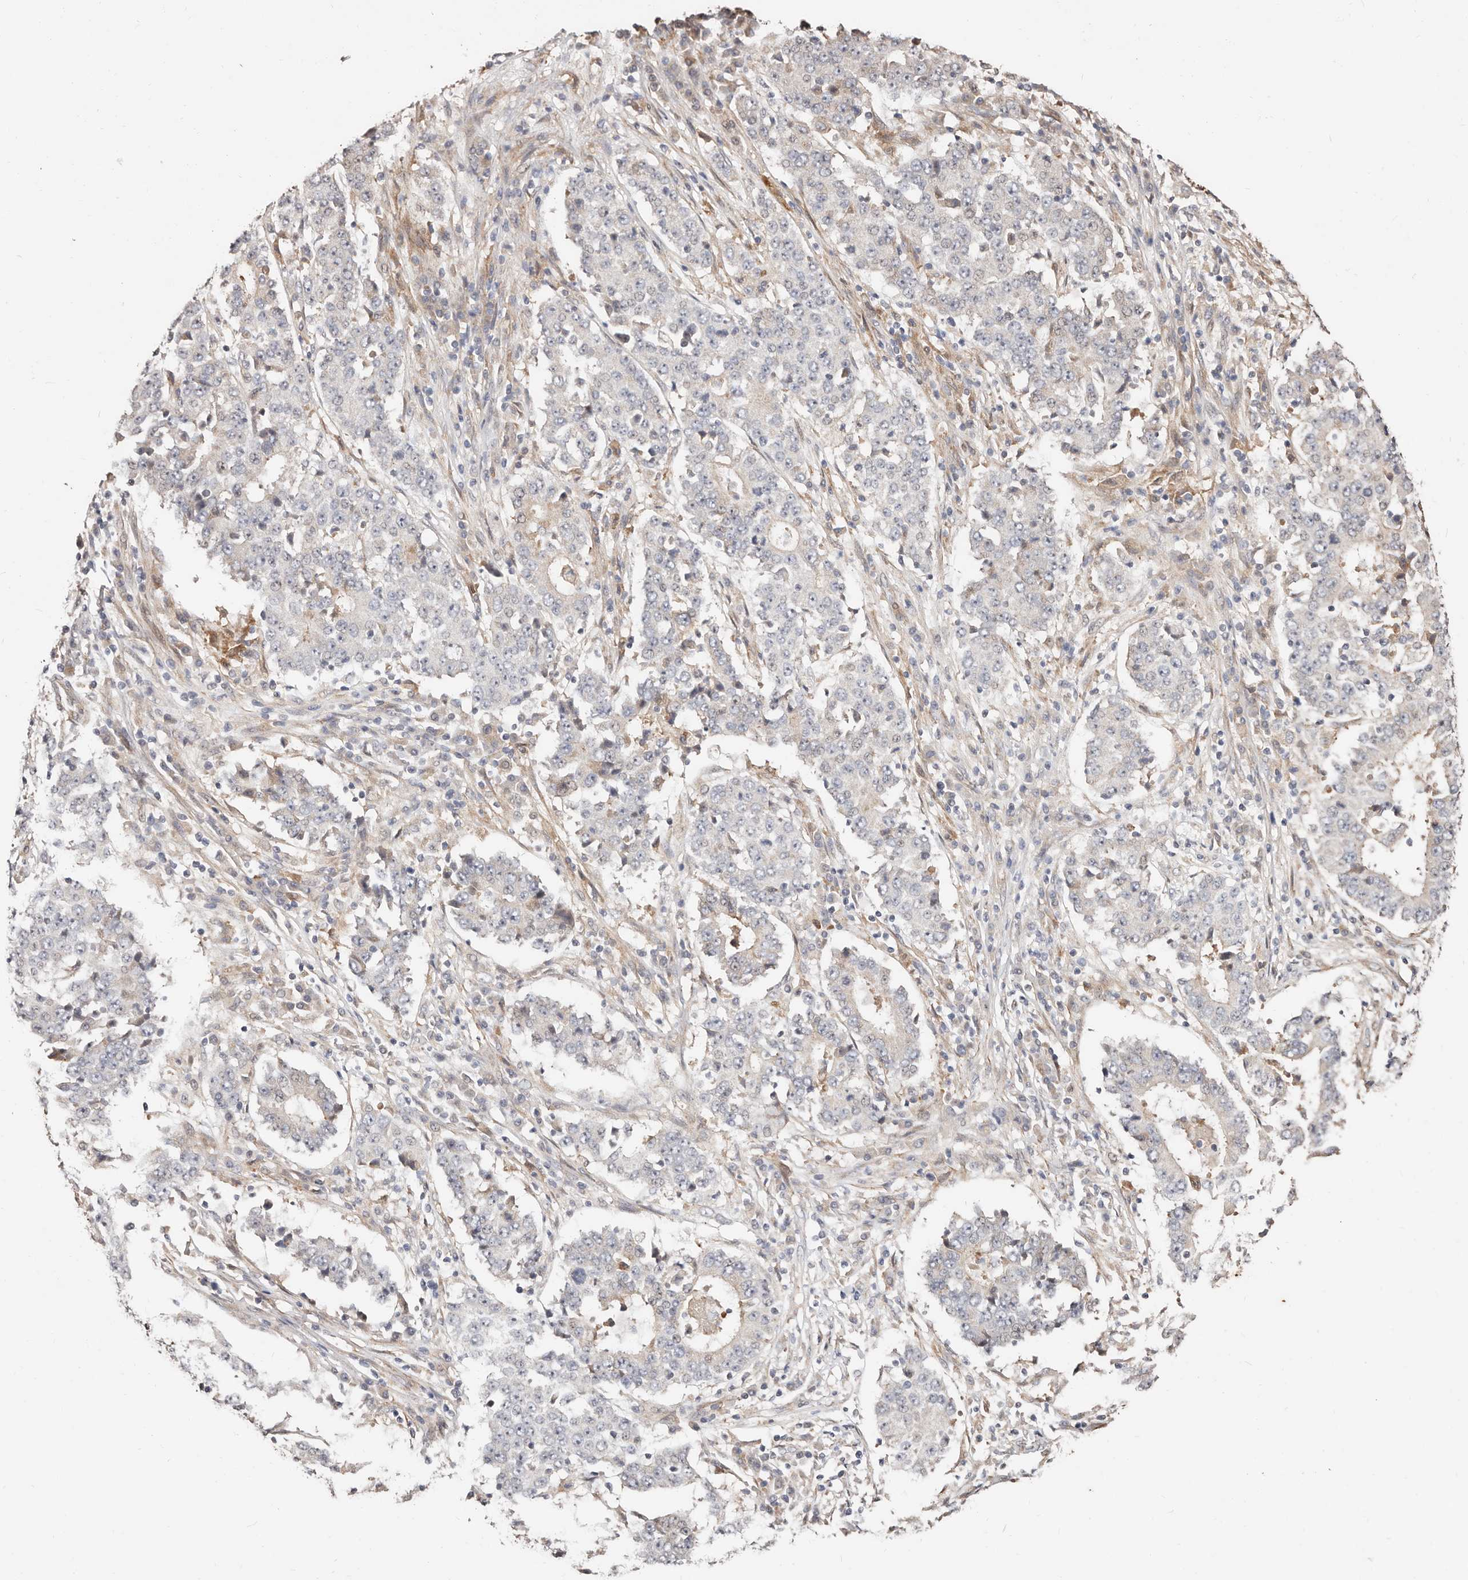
{"staining": {"intensity": "weak", "quantity": "<25%", "location": "cytoplasmic/membranous"}, "tissue": "stomach cancer", "cell_type": "Tumor cells", "image_type": "cancer", "snomed": [{"axis": "morphology", "description": "Adenocarcinoma, NOS"}, {"axis": "topography", "description": "Stomach"}], "caption": "Tumor cells are negative for protein expression in human stomach adenocarcinoma.", "gene": "TRIP13", "patient": {"sex": "male", "age": 59}}